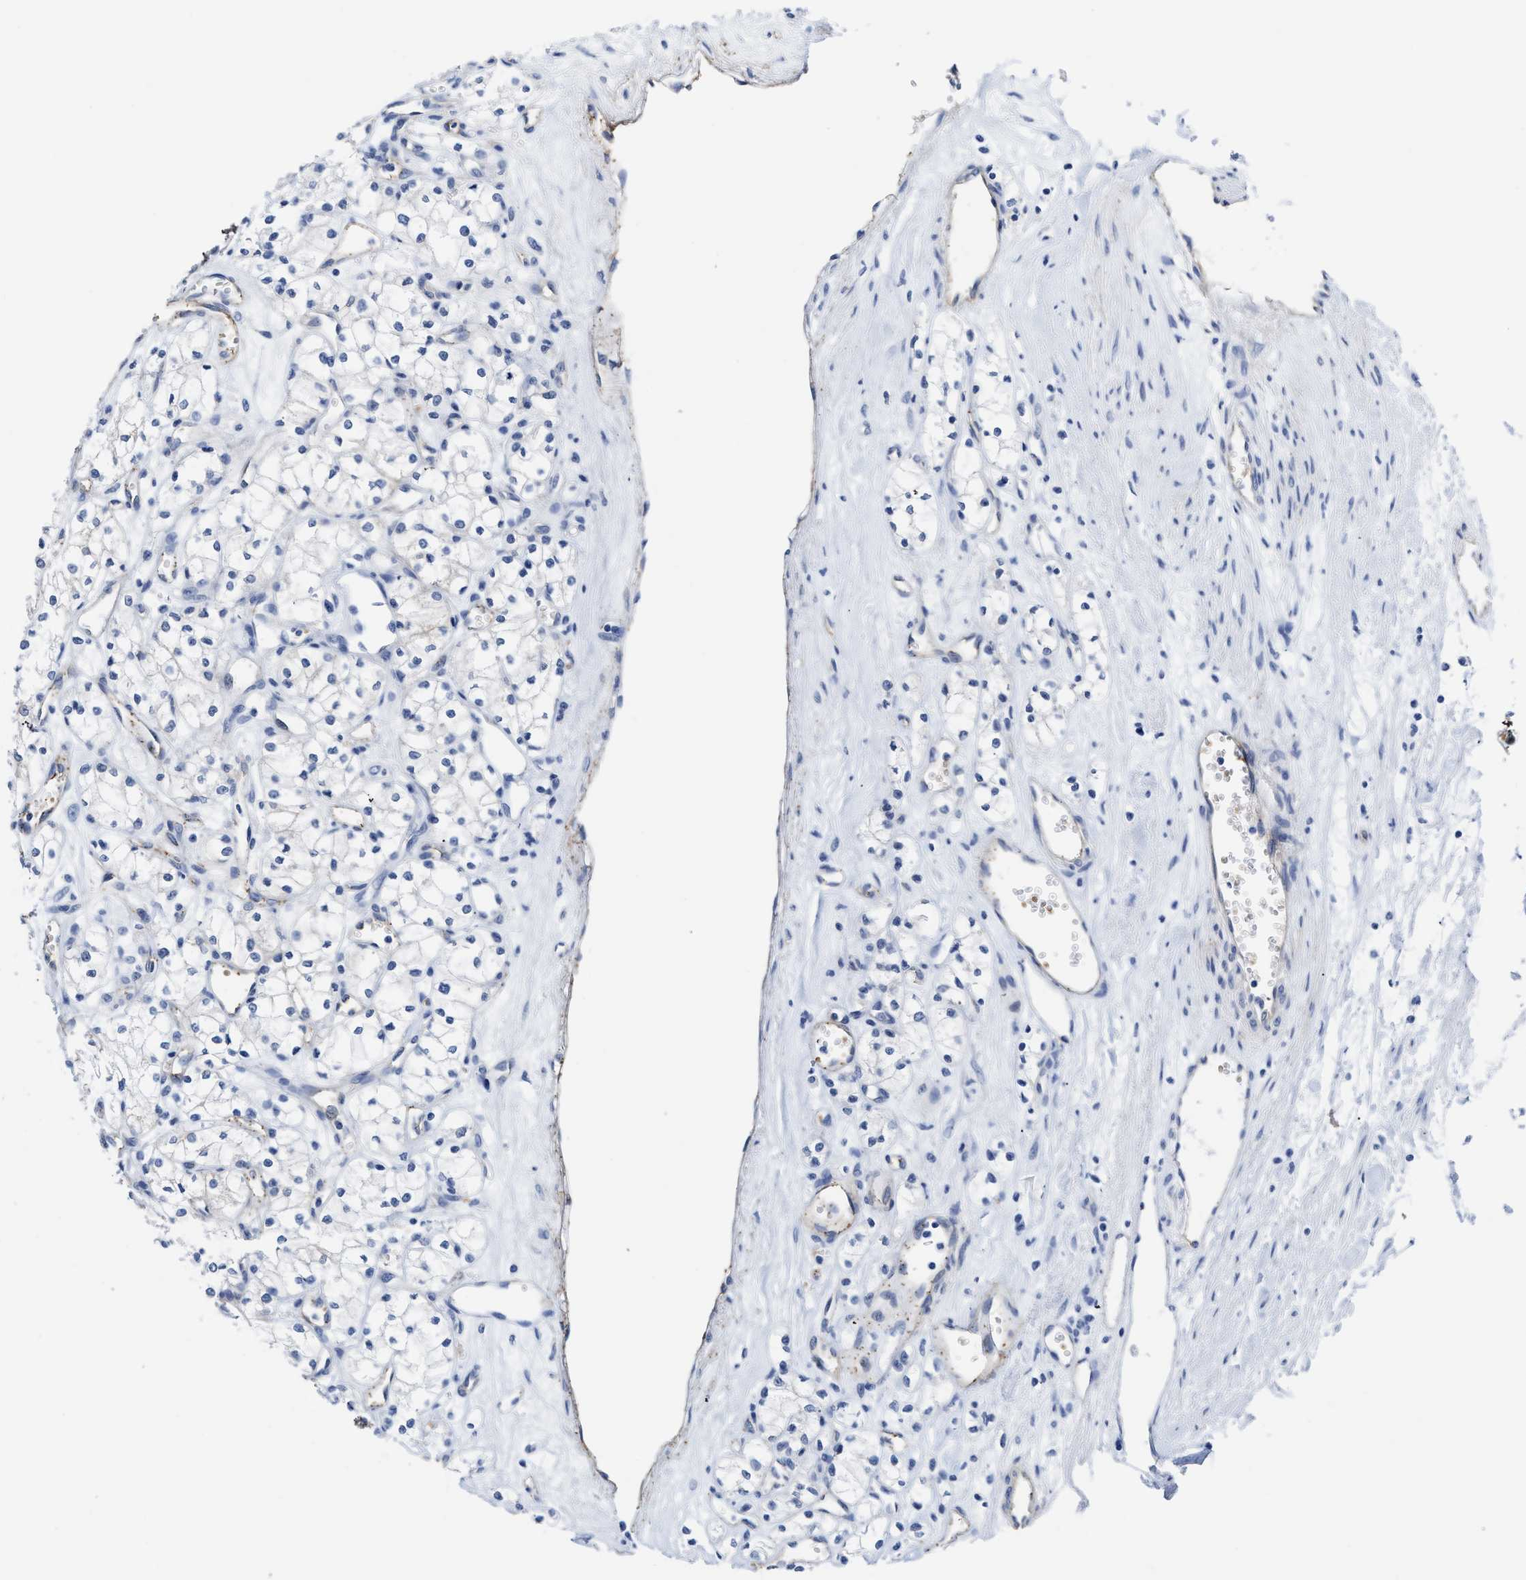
{"staining": {"intensity": "negative", "quantity": "none", "location": "none"}, "tissue": "renal cancer", "cell_type": "Tumor cells", "image_type": "cancer", "snomed": [{"axis": "morphology", "description": "Adenocarcinoma, NOS"}, {"axis": "topography", "description": "Kidney"}], "caption": "This is an immunohistochemistry (IHC) micrograph of renal adenocarcinoma. There is no expression in tumor cells.", "gene": "KCNMB3", "patient": {"sex": "male", "age": 59}}